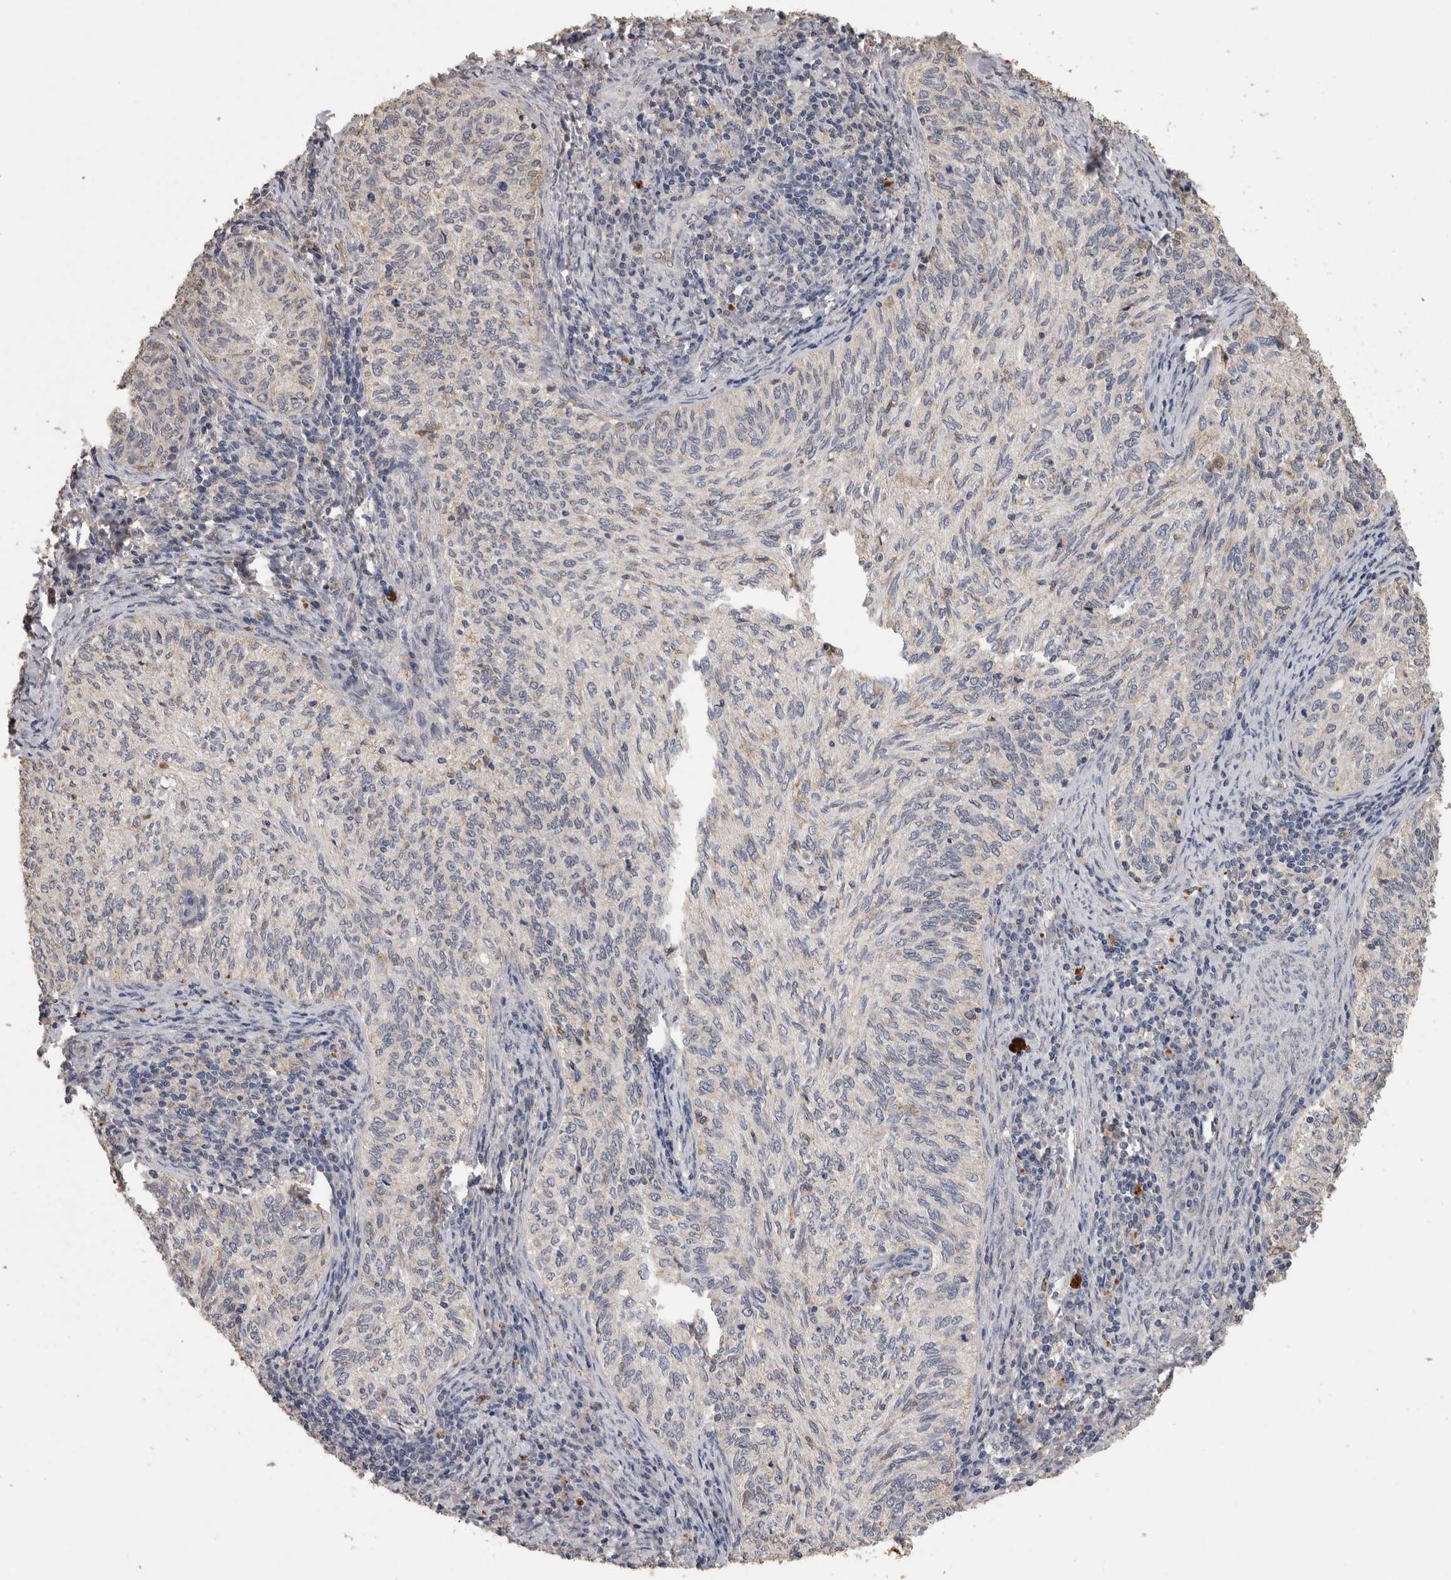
{"staining": {"intensity": "negative", "quantity": "none", "location": "none"}, "tissue": "cervical cancer", "cell_type": "Tumor cells", "image_type": "cancer", "snomed": [{"axis": "morphology", "description": "Squamous cell carcinoma, NOS"}, {"axis": "topography", "description": "Cervix"}], "caption": "An immunohistochemistry image of squamous cell carcinoma (cervical) is shown. There is no staining in tumor cells of squamous cell carcinoma (cervical).", "gene": "CNTFR", "patient": {"sex": "female", "age": 30}}